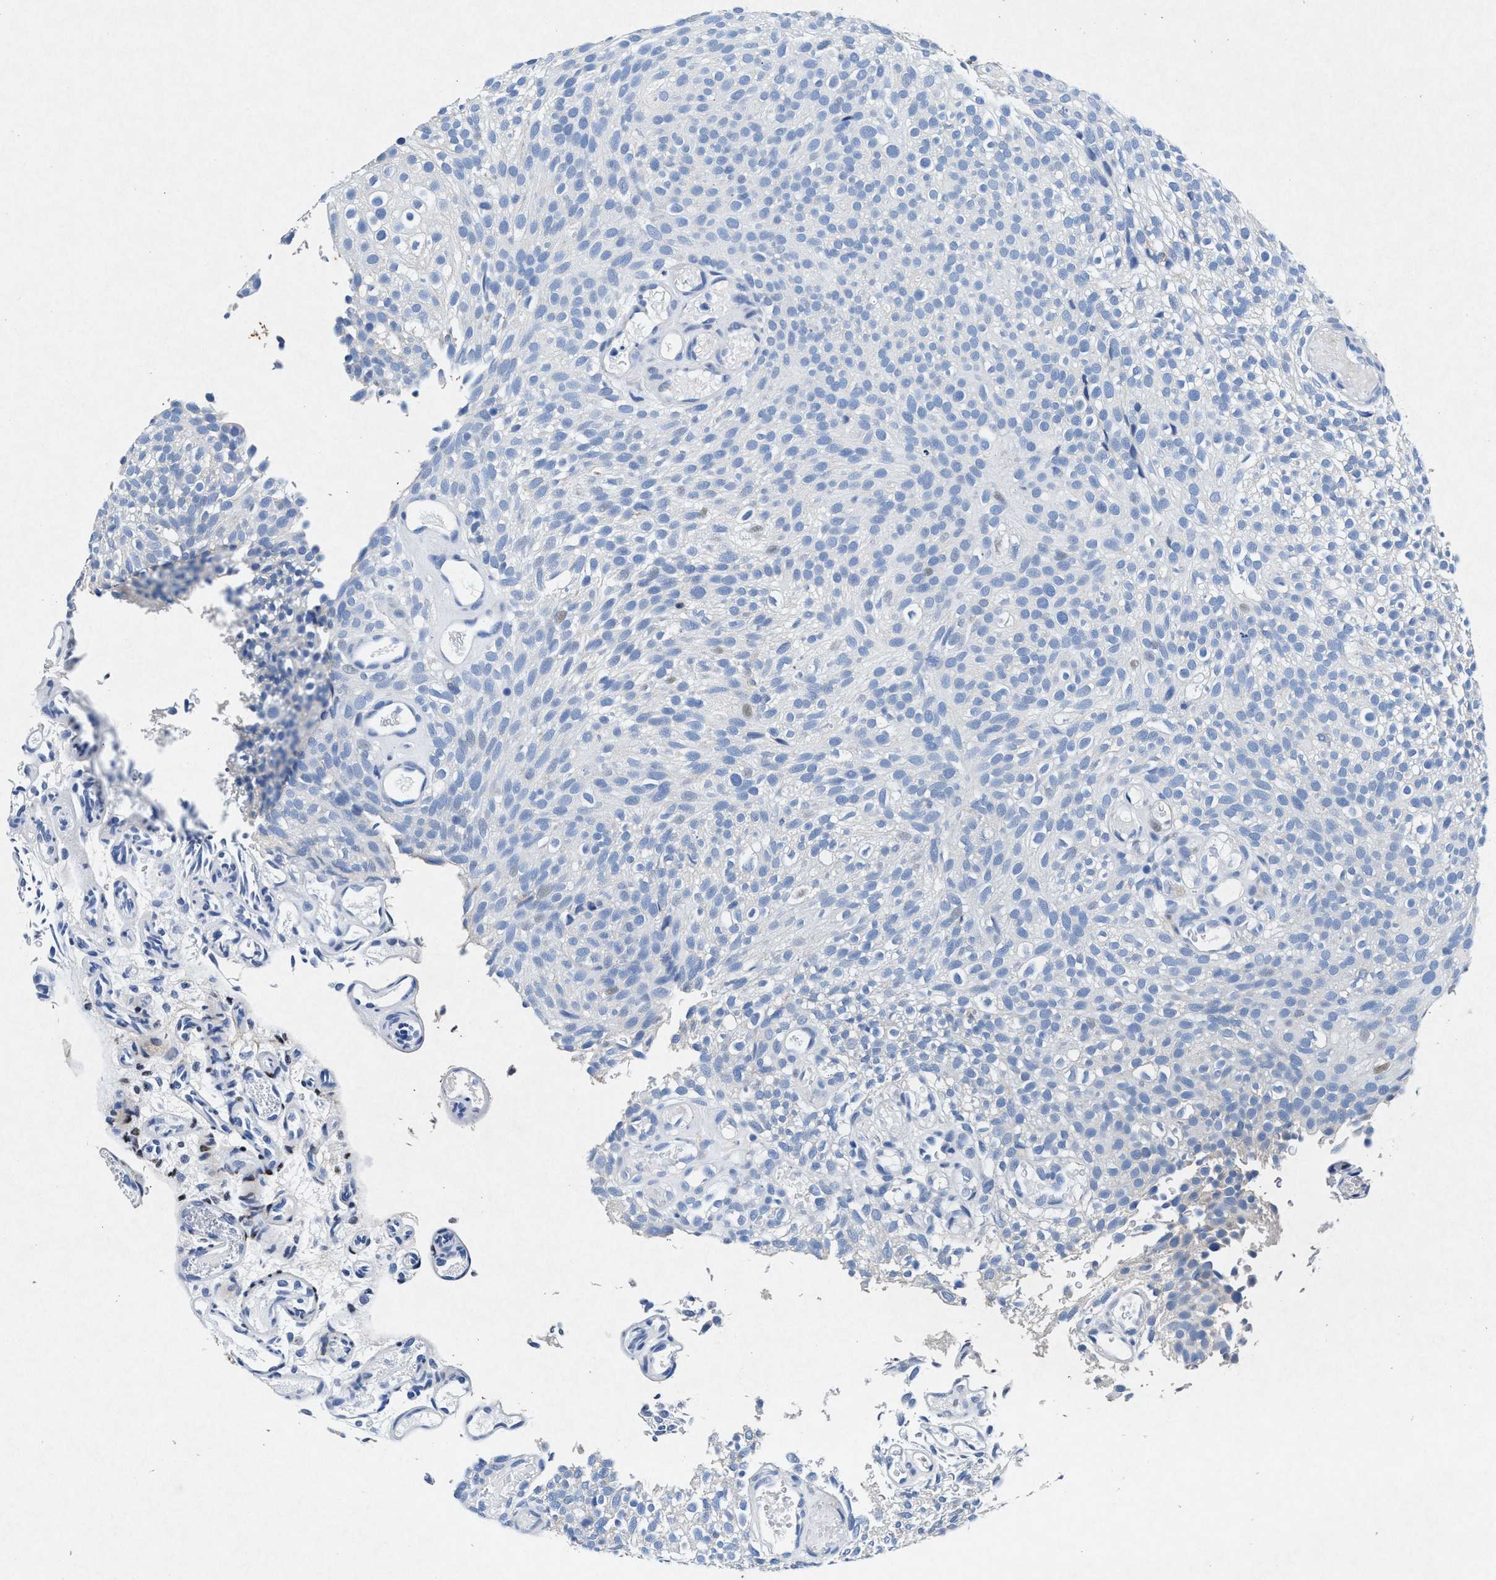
{"staining": {"intensity": "negative", "quantity": "none", "location": "none"}, "tissue": "urothelial cancer", "cell_type": "Tumor cells", "image_type": "cancer", "snomed": [{"axis": "morphology", "description": "Urothelial carcinoma, Low grade"}, {"axis": "topography", "description": "Urinary bladder"}], "caption": "The image reveals no significant staining in tumor cells of urothelial cancer. The staining is performed using DAB brown chromogen with nuclei counter-stained in using hematoxylin.", "gene": "MAP6", "patient": {"sex": "male", "age": 78}}